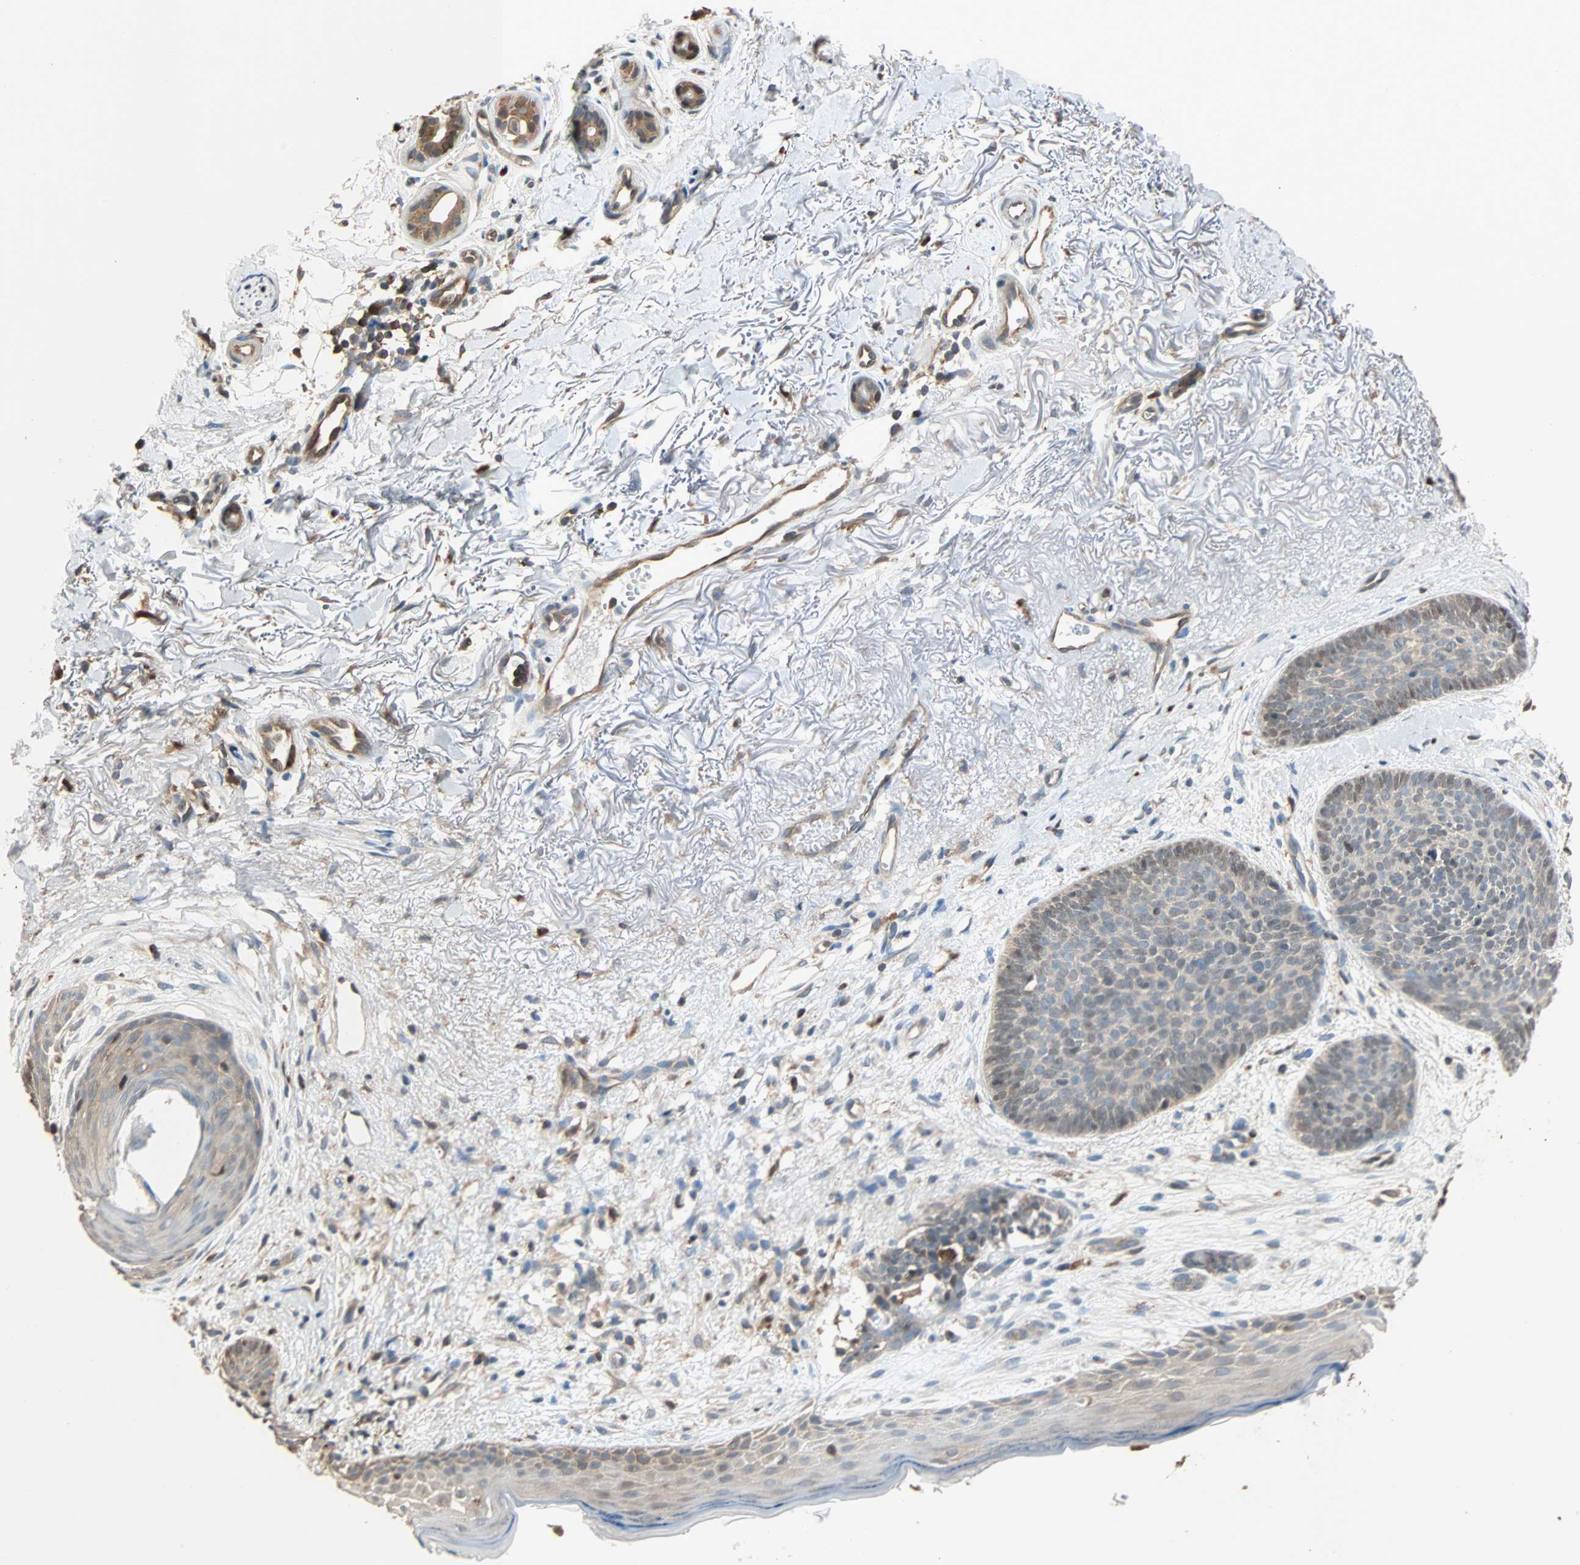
{"staining": {"intensity": "weak", "quantity": "25%-75%", "location": "cytoplasmic/membranous,nuclear"}, "tissue": "skin cancer", "cell_type": "Tumor cells", "image_type": "cancer", "snomed": [{"axis": "morphology", "description": "Normal tissue, NOS"}, {"axis": "morphology", "description": "Basal cell carcinoma"}, {"axis": "topography", "description": "Skin"}], "caption": "Skin basal cell carcinoma stained with a brown dye exhibits weak cytoplasmic/membranous and nuclear positive staining in approximately 25%-75% of tumor cells.", "gene": "PRDX1", "patient": {"sex": "female", "age": 70}}